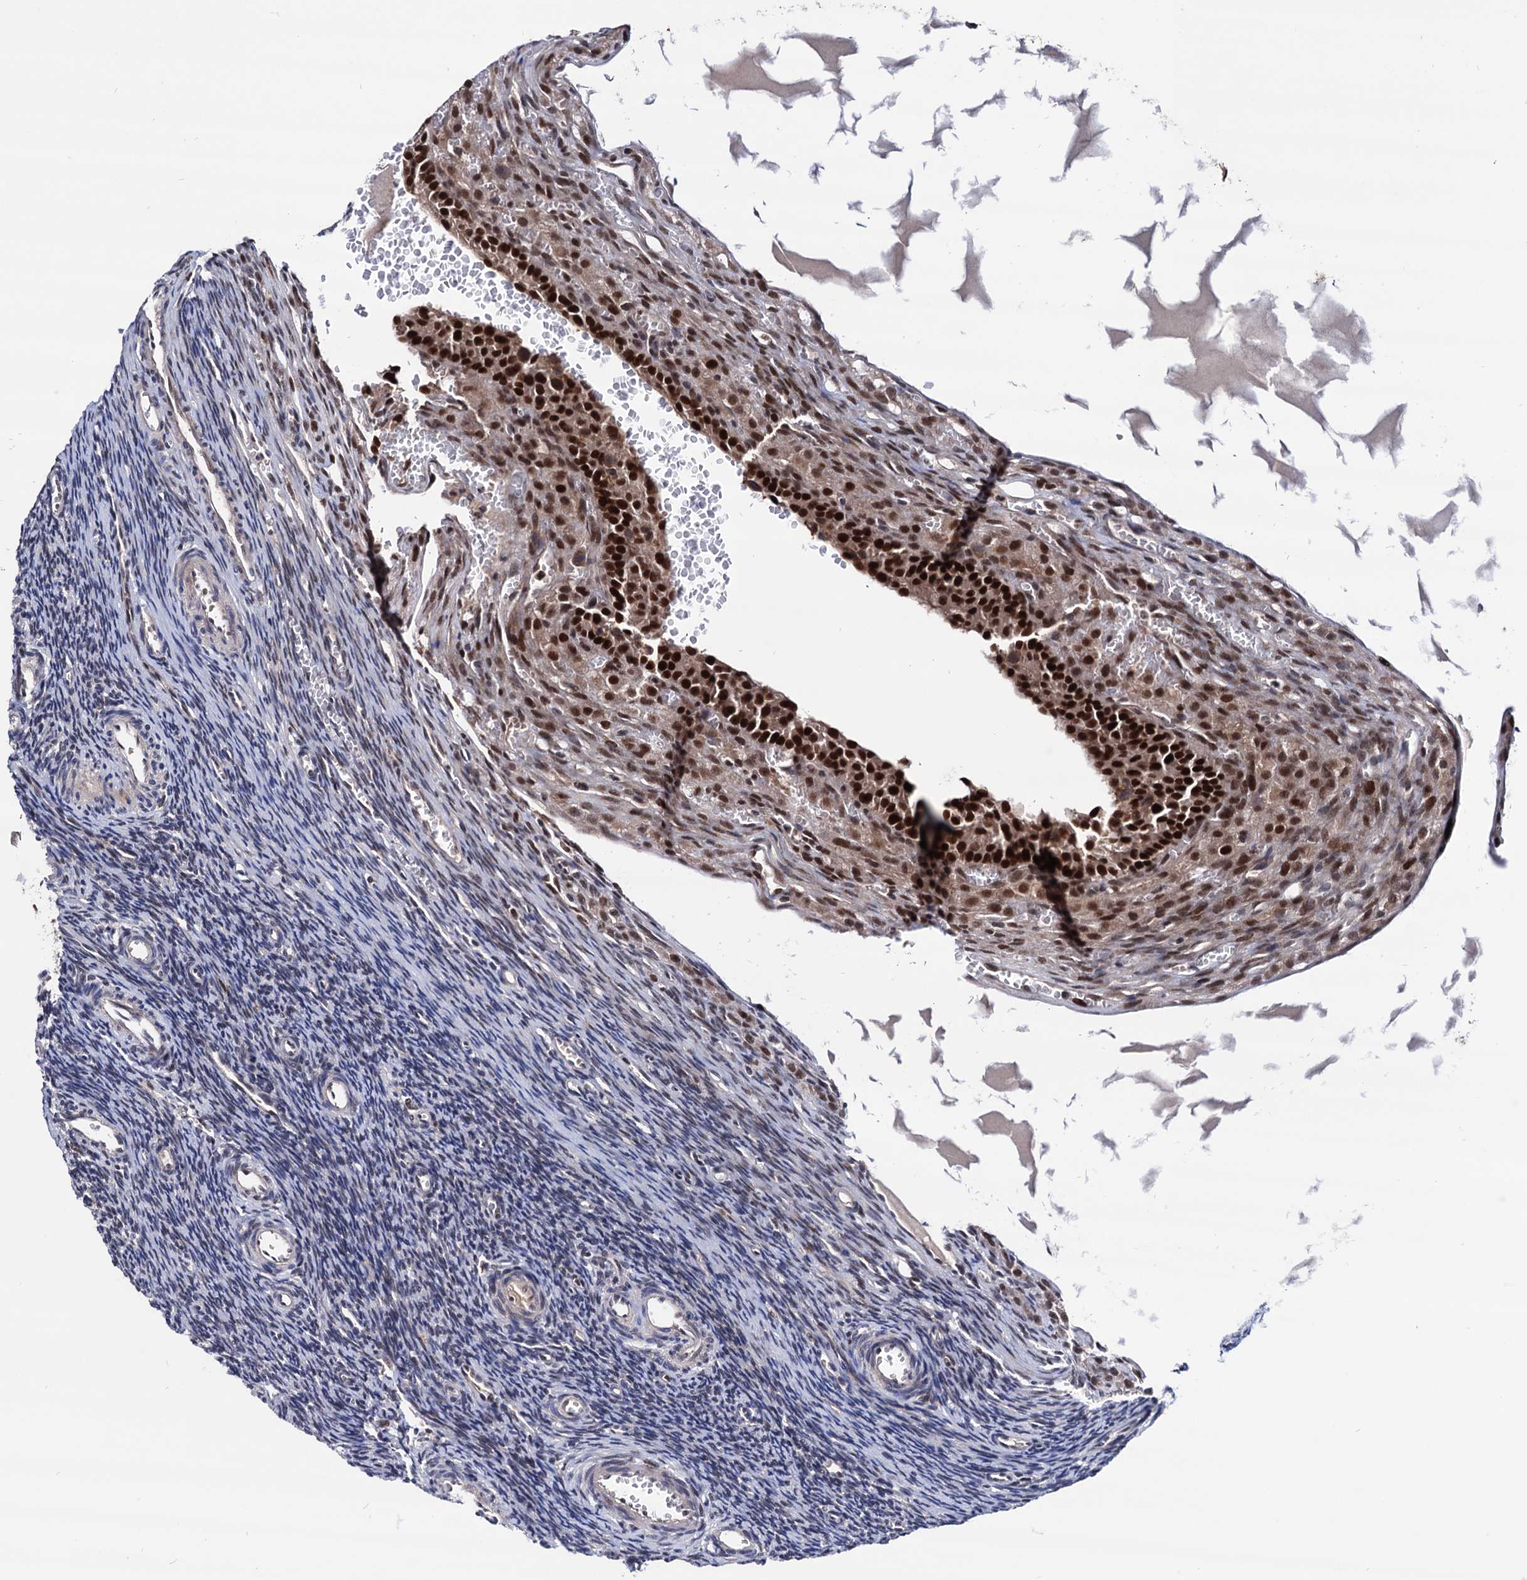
{"staining": {"intensity": "negative", "quantity": "none", "location": "none"}, "tissue": "ovary", "cell_type": "Ovarian stroma cells", "image_type": "normal", "snomed": [{"axis": "morphology", "description": "Normal tissue, NOS"}, {"axis": "topography", "description": "Ovary"}], "caption": "A photomicrograph of ovary stained for a protein demonstrates no brown staining in ovarian stroma cells.", "gene": "RNASEH2B", "patient": {"sex": "female", "age": 39}}